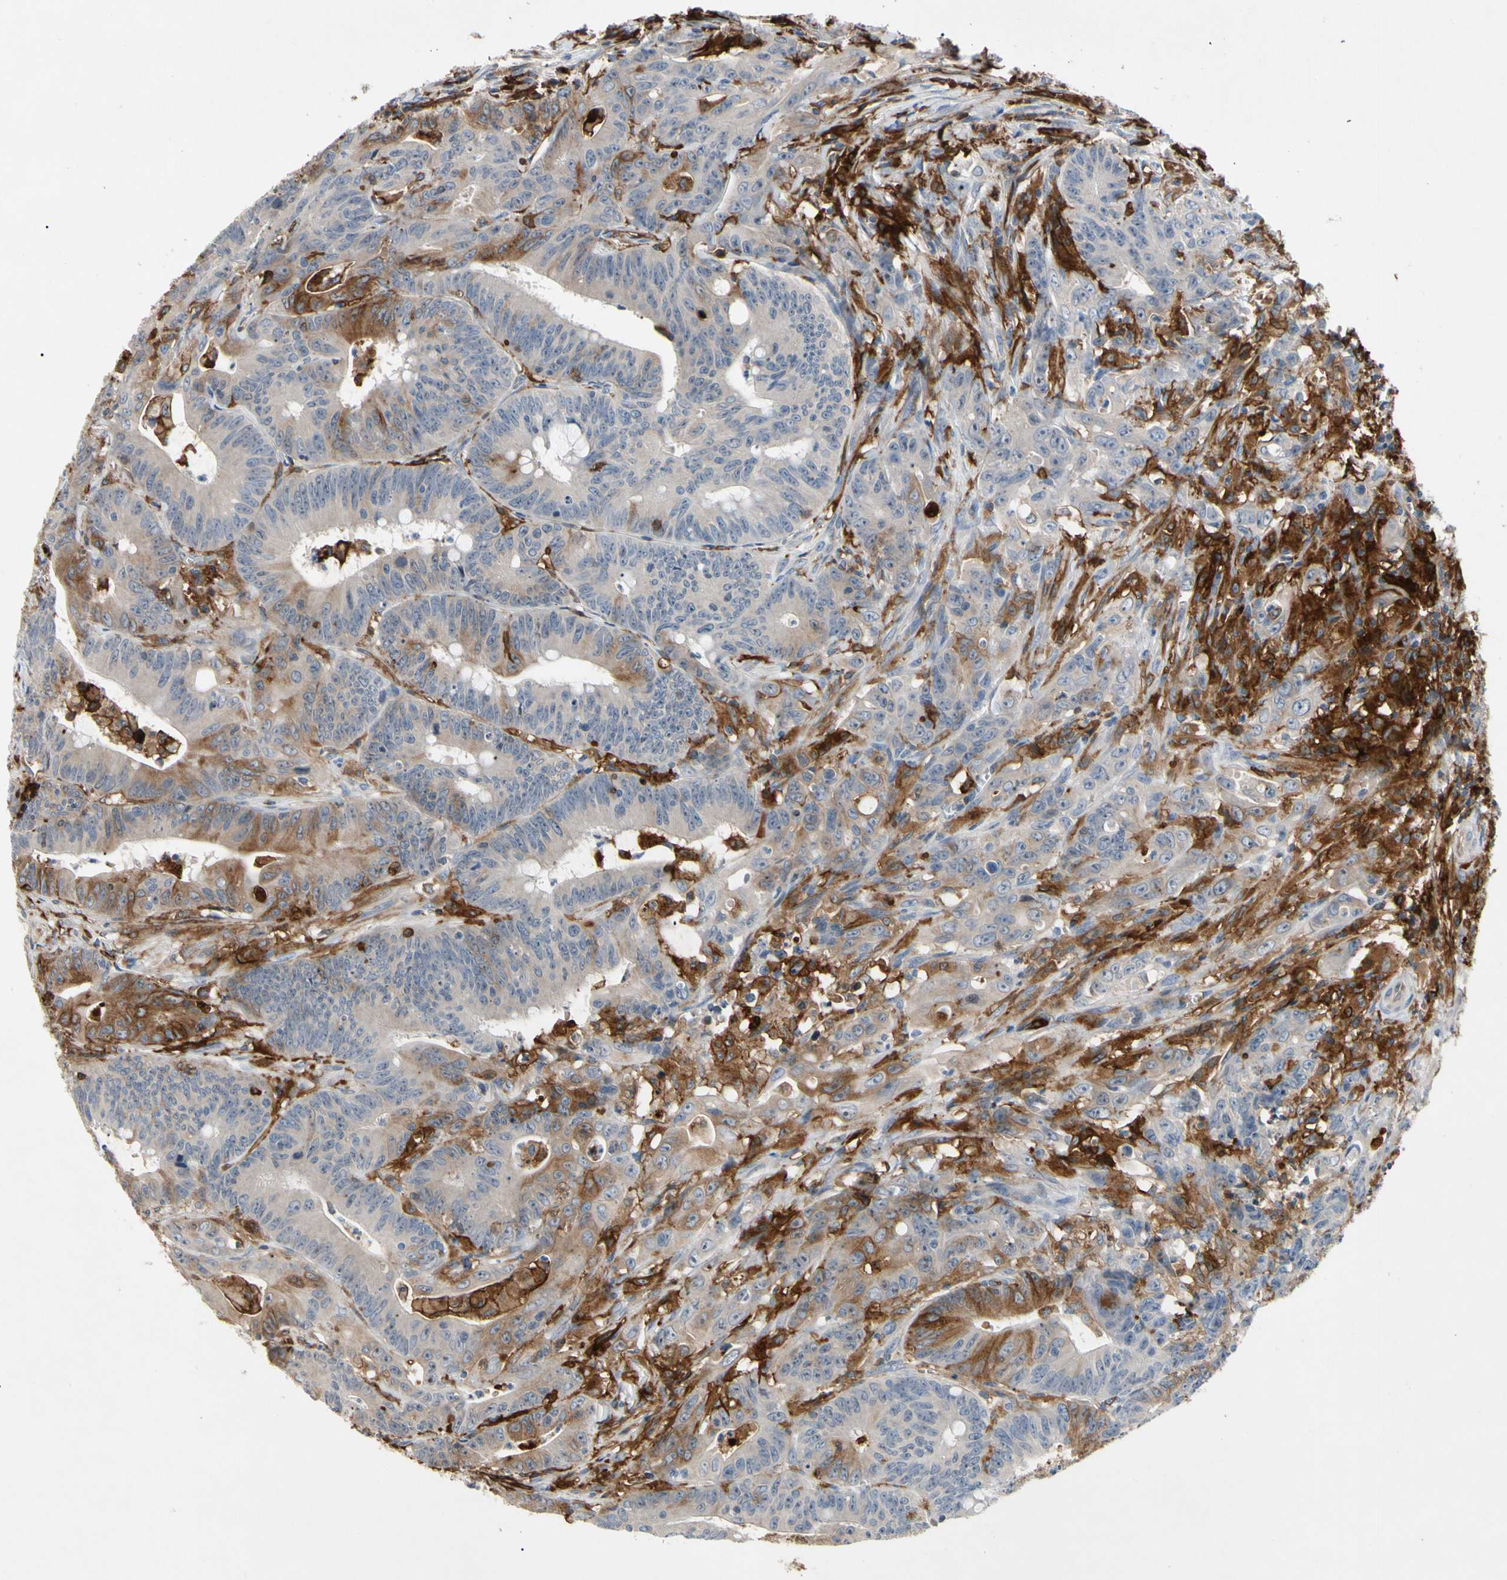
{"staining": {"intensity": "moderate", "quantity": "25%-75%", "location": "cytoplasmic/membranous"}, "tissue": "colorectal cancer", "cell_type": "Tumor cells", "image_type": "cancer", "snomed": [{"axis": "morphology", "description": "Adenocarcinoma, NOS"}, {"axis": "topography", "description": "Colon"}], "caption": "There is medium levels of moderate cytoplasmic/membranous expression in tumor cells of colorectal adenocarcinoma, as demonstrated by immunohistochemical staining (brown color).", "gene": "GAS6", "patient": {"sex": "male", "age": 45}}